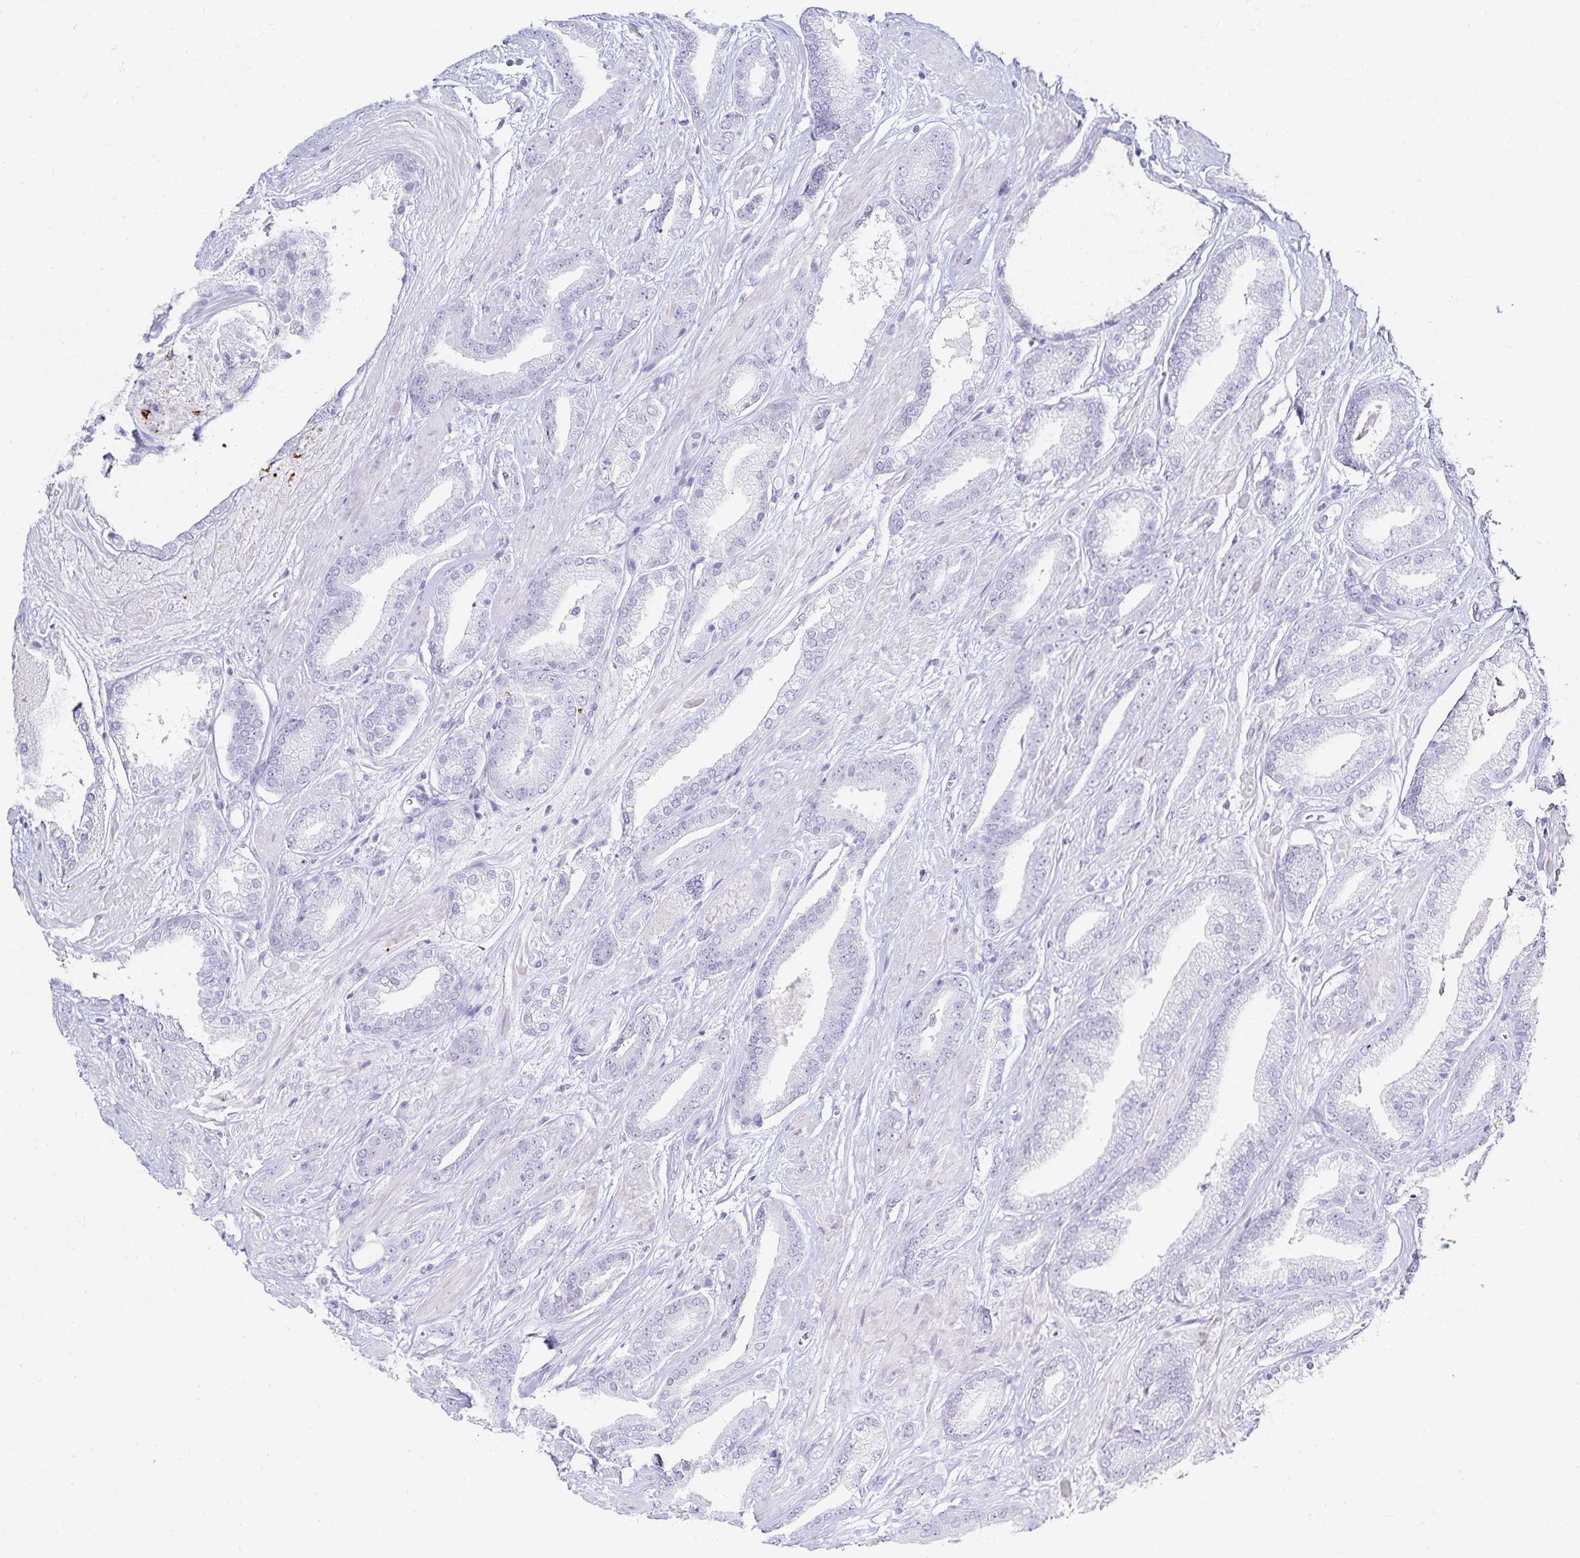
{"staining": {"intensity": "negative", "quantity": "none", "location": "none"}, "tissue": "prostate cancer", "cell_type": "Tumor cells", "image_type": "cancer", "snomed": [{"axis": "morphology", "description": "Adenocarcinoma, High grade"}, {"axis": "topography", "description": "Prostate"}], "caption": "Histopathology image shows no significant protein expression in tumor cells of high-grade adenocarcinoma (prostate). (Brightfield microscopy of DAB immunohistochemistry at high magnification).", "gene": "GP2", "patient": {"sex": "male", "age": 56}}